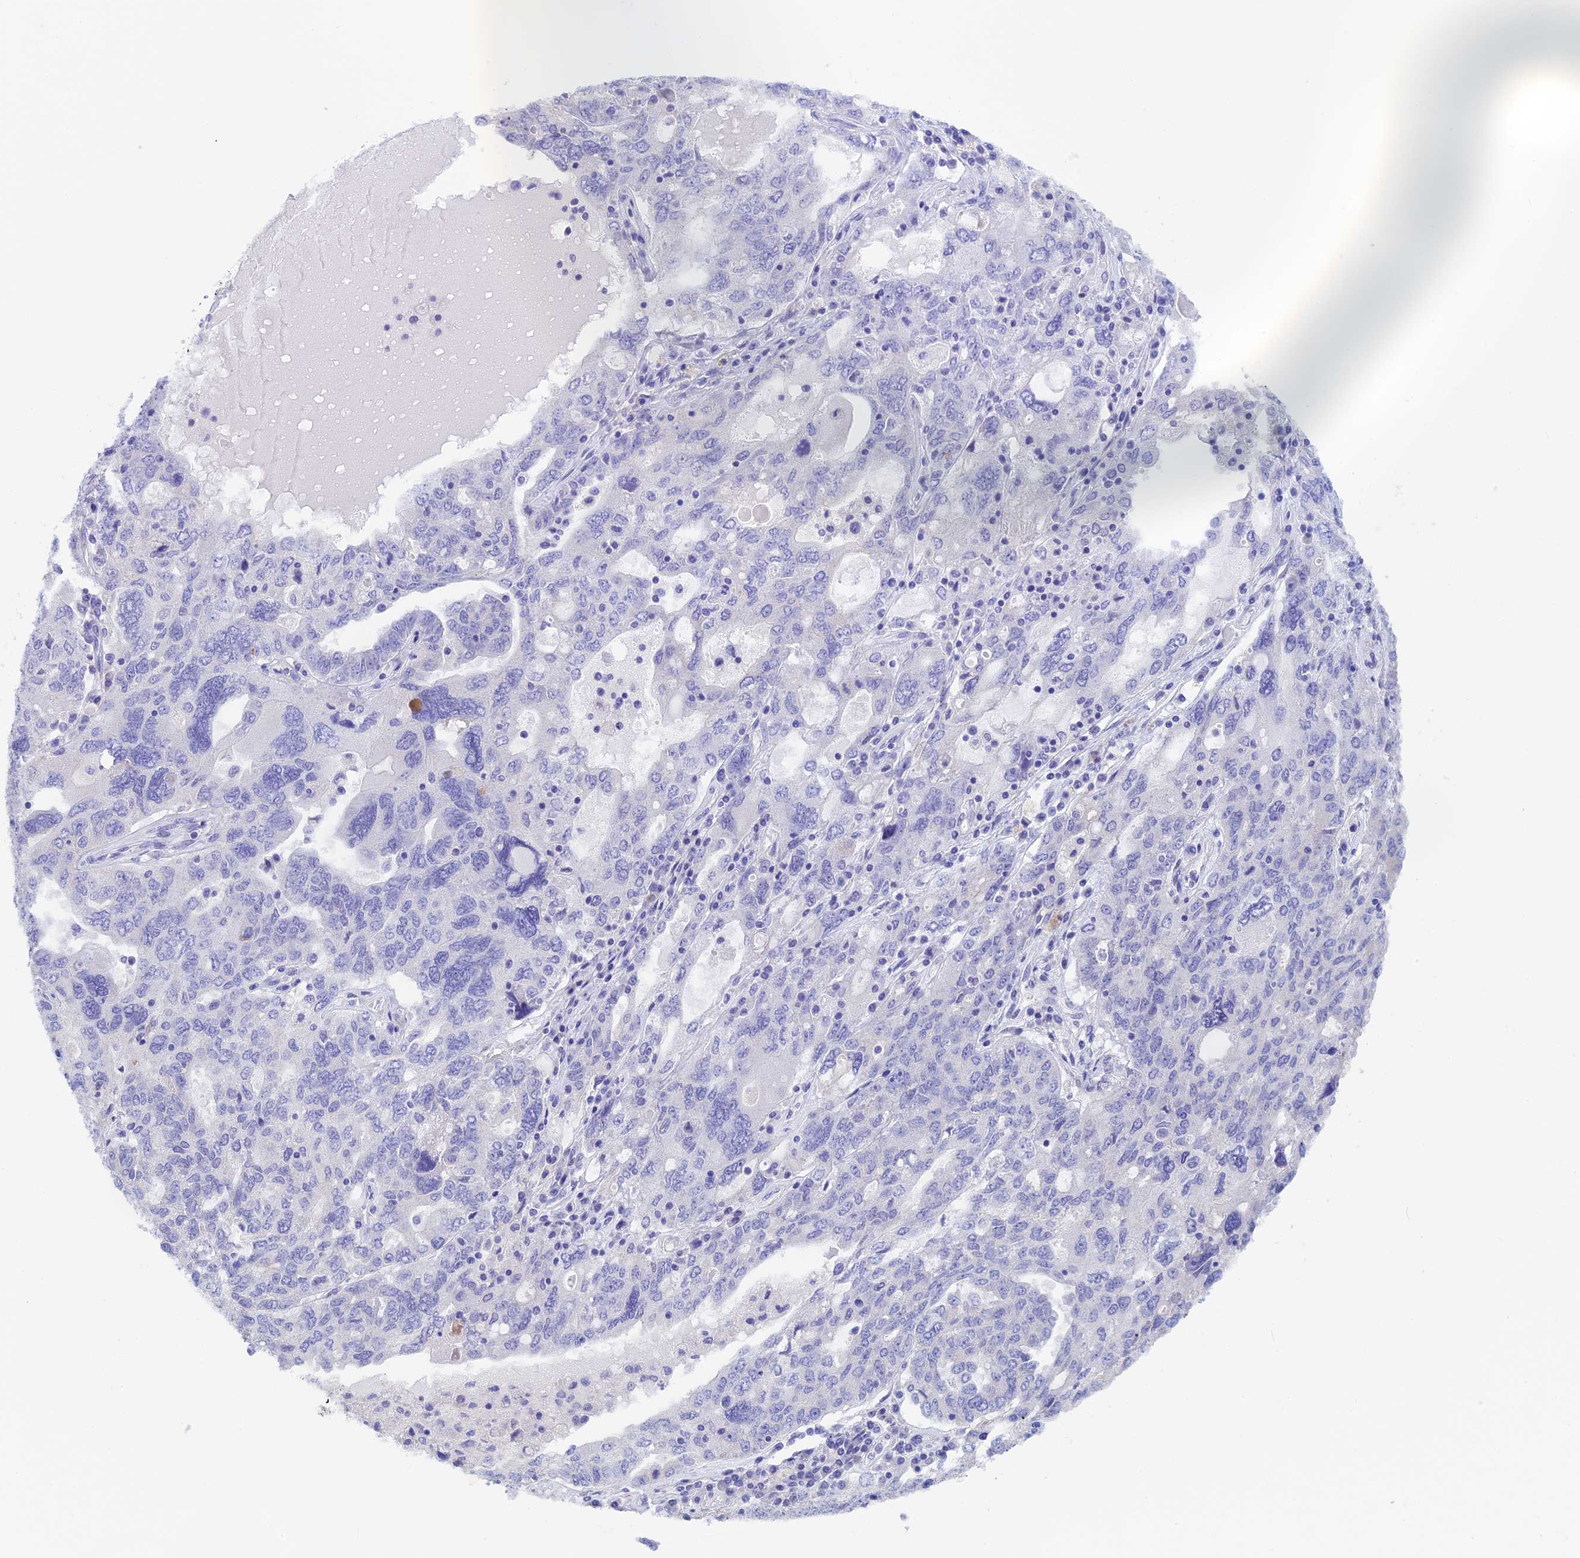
{"staining": {"intensity": "negative", "quantity": "none", "location": "none"}, "tissue": "ovarian cancer", "cell_type": "Tumor cells", "image_type": "cancer", "snomed": [{"axis": "morphology", "description": "Carcinoma, endometroid"}, {"axis": "topography", "description": "Ovary"}], "caption": "A micrograph of human ovarian endometroid carcinoma is negative for staining in tumor cells. (Brightfield microscopy of DAB immunohistochemistry (IHC) at high magnification).", "gene": "ADH7", "patient": {"sex": "female", "age": 62}}